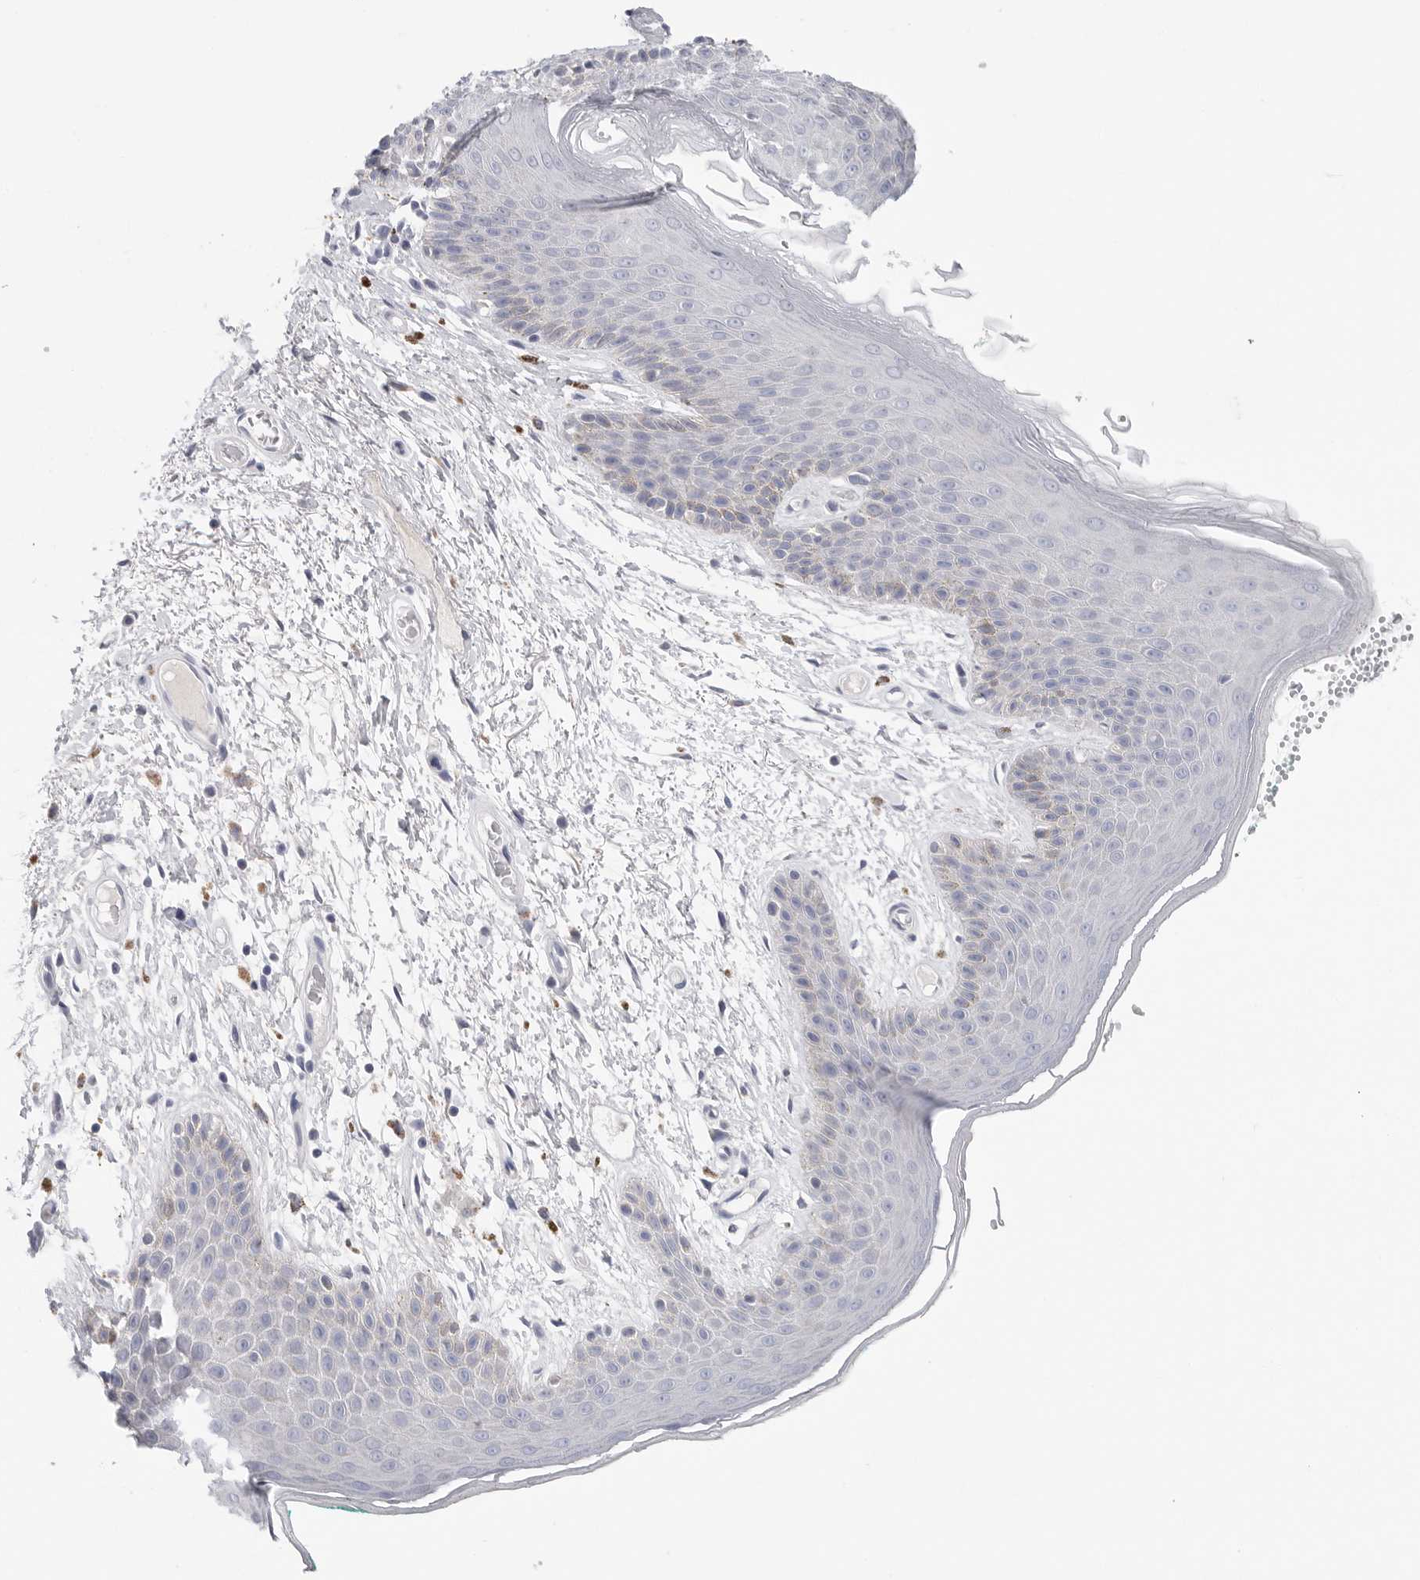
{"staining": {"intensity": "weak", "quantity": "<25%", "location": "cytoplasmic/membranous"}, "tissue": "skin", "cell_type": "Epidermal cells", "image_type": "normal", "snomed": [{"axis": "morphology", "description": "Normal tissue, NOS"}, {"axis": "topography", "description": "Anal"}], "caption": "A micrograph of skin stained for a protein shows no brown staining in epidermal cells. The staining was performed using DAB to visualize the protein expression in brown, while the nuclei were stained in blue with hematoxylin (Magnification: 20x).", "gene": "CAMK2B", "patient": {"sex": "male", "age": 74}}